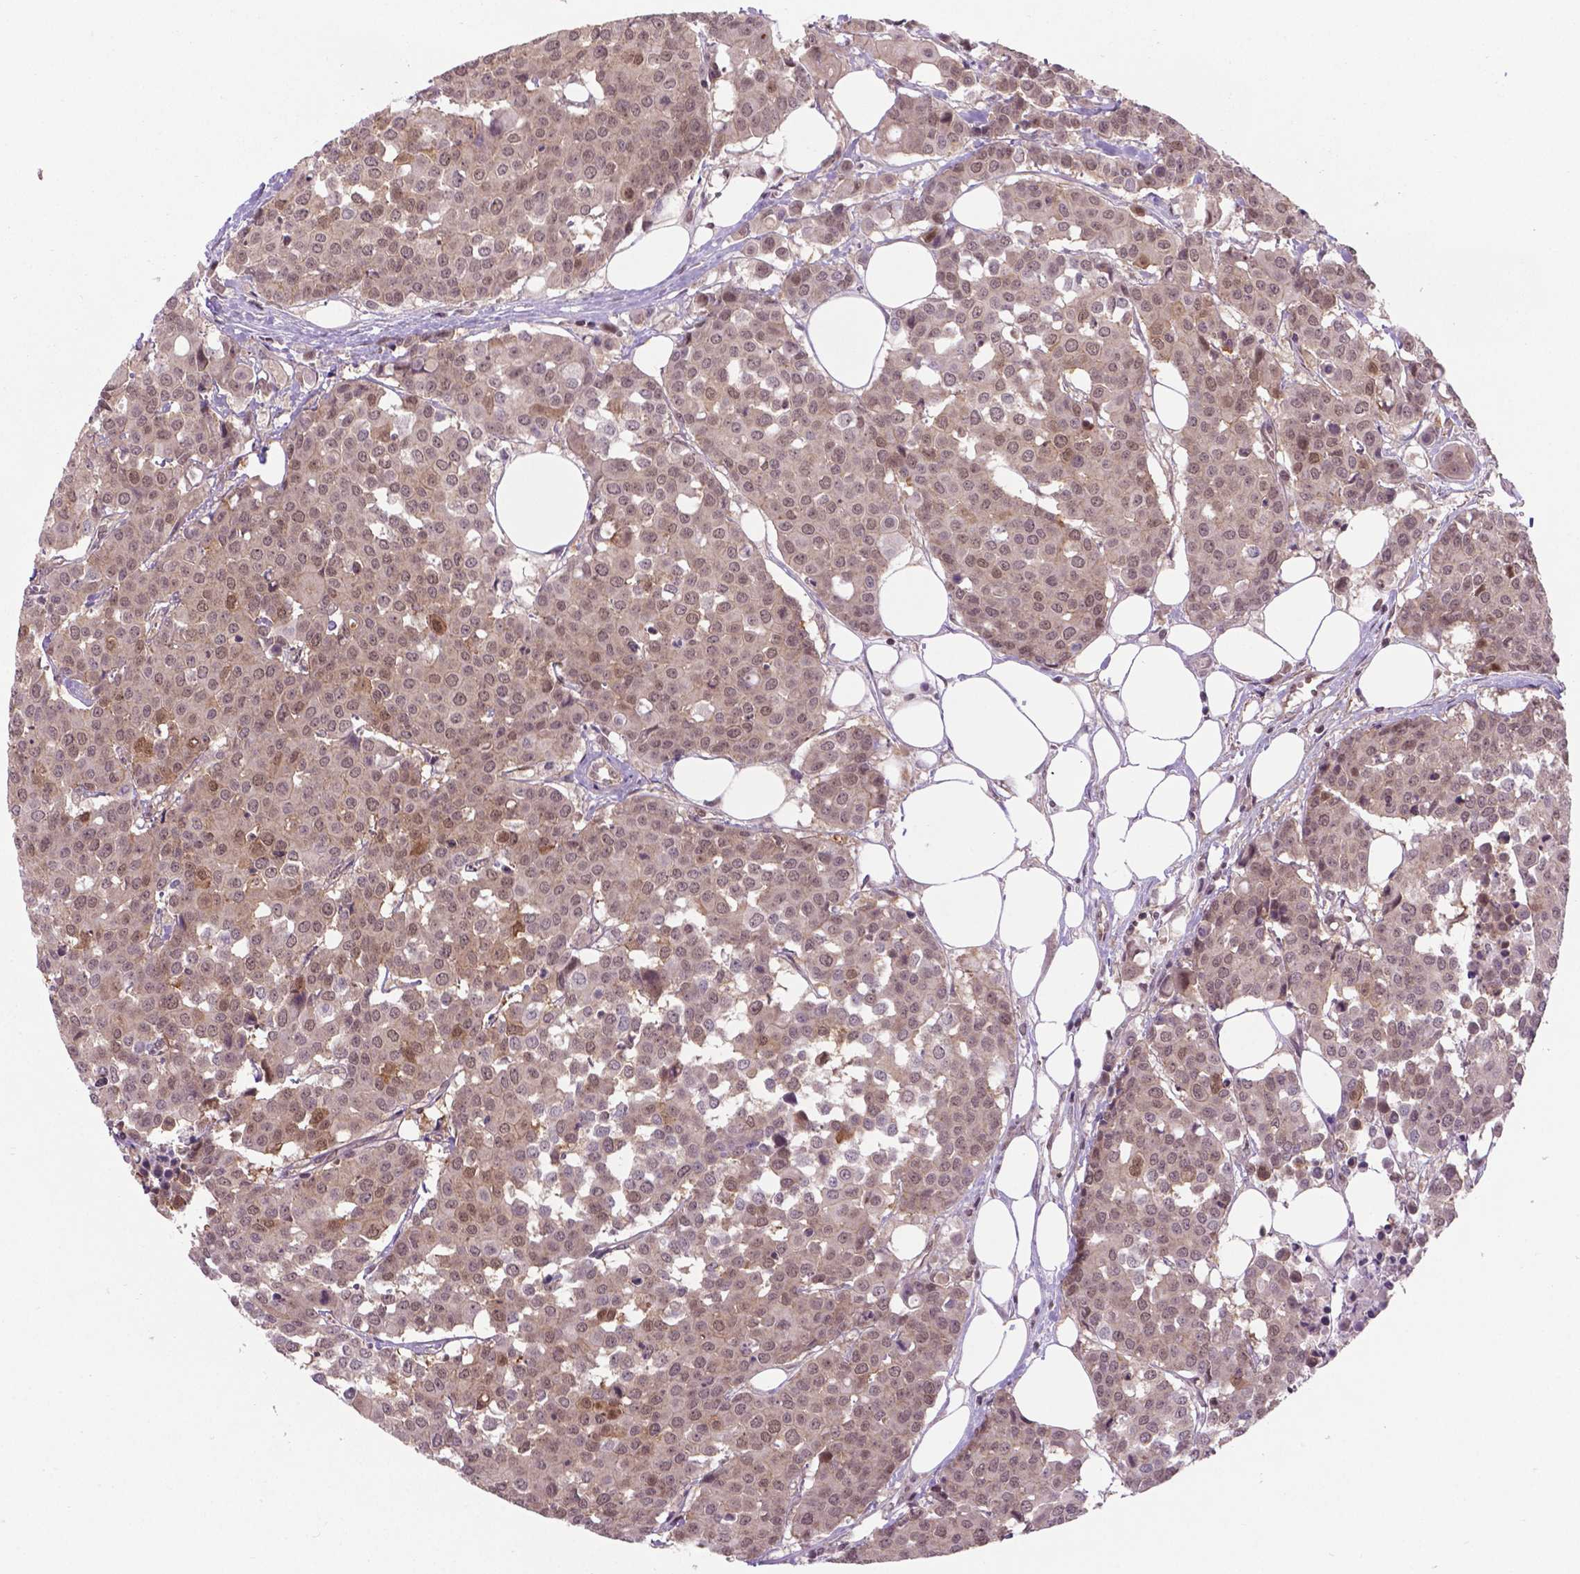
{"staining": {"intensity": "weak", "quantity": ">75%", "location": "nuclear"}, "tissue": "carcinoid", "cell_type": "Tumor cells", "image_type": "cancer", "snomed": [{"axis": "morphology", "description": "Carcinoid, malignant, NOS"}, {"axis": "topography", "description": "Colon"}], "caption": "The image reveals staining of malignant carcinoid, revealing weak nuclear protein expression (brown color) within tumor cells.", "gene": "ANKRD54", "patient": {"sex": "male", "age": 81}}